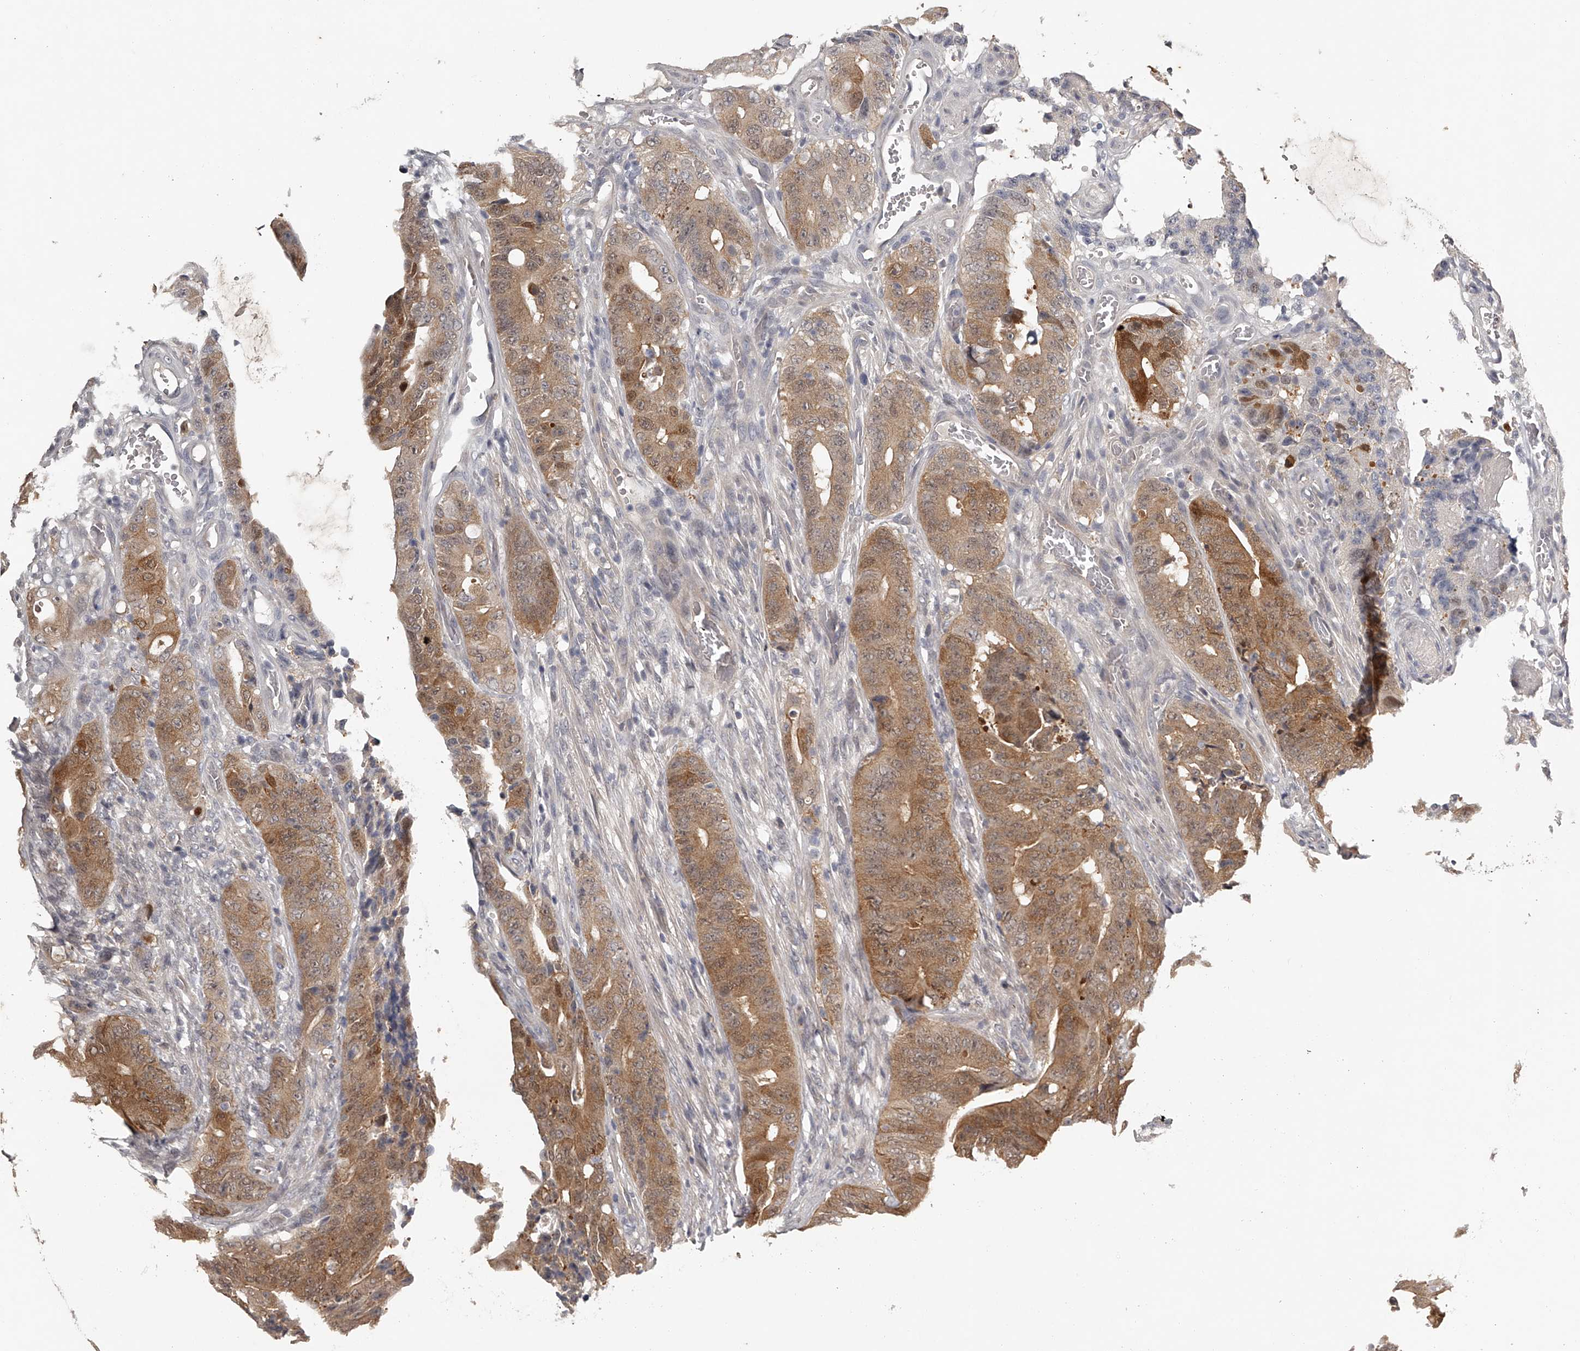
{"staining": {"intensity": "moderate", "quantity": ">75%", "location": "cytoplasmic/membranous"}, "tissue": "colorectal cancer", "cell_type": "Tumor cells", "image_type": "cancer", "snomed": [{"axis": "morphology", "description": "Adenocarcinoma, NOS"}, {"axis": "topography", "description": "Colon"}], "caption": "Immunohistochemistry (IHC) staining of colorectal cancer (adenocarcinoma), which displays medium levels of moderate cytoplasmic/membranous positivity in about >75% of tumor cells indicating moderate cytoplasmic/membranous protein expression. The staining was performed using DAB (brown) for protein detection and nuclei were counterstained in hematoxylin (blue).", "gene": "GGCT", "patient": {"sex": "male", "age": 83}}